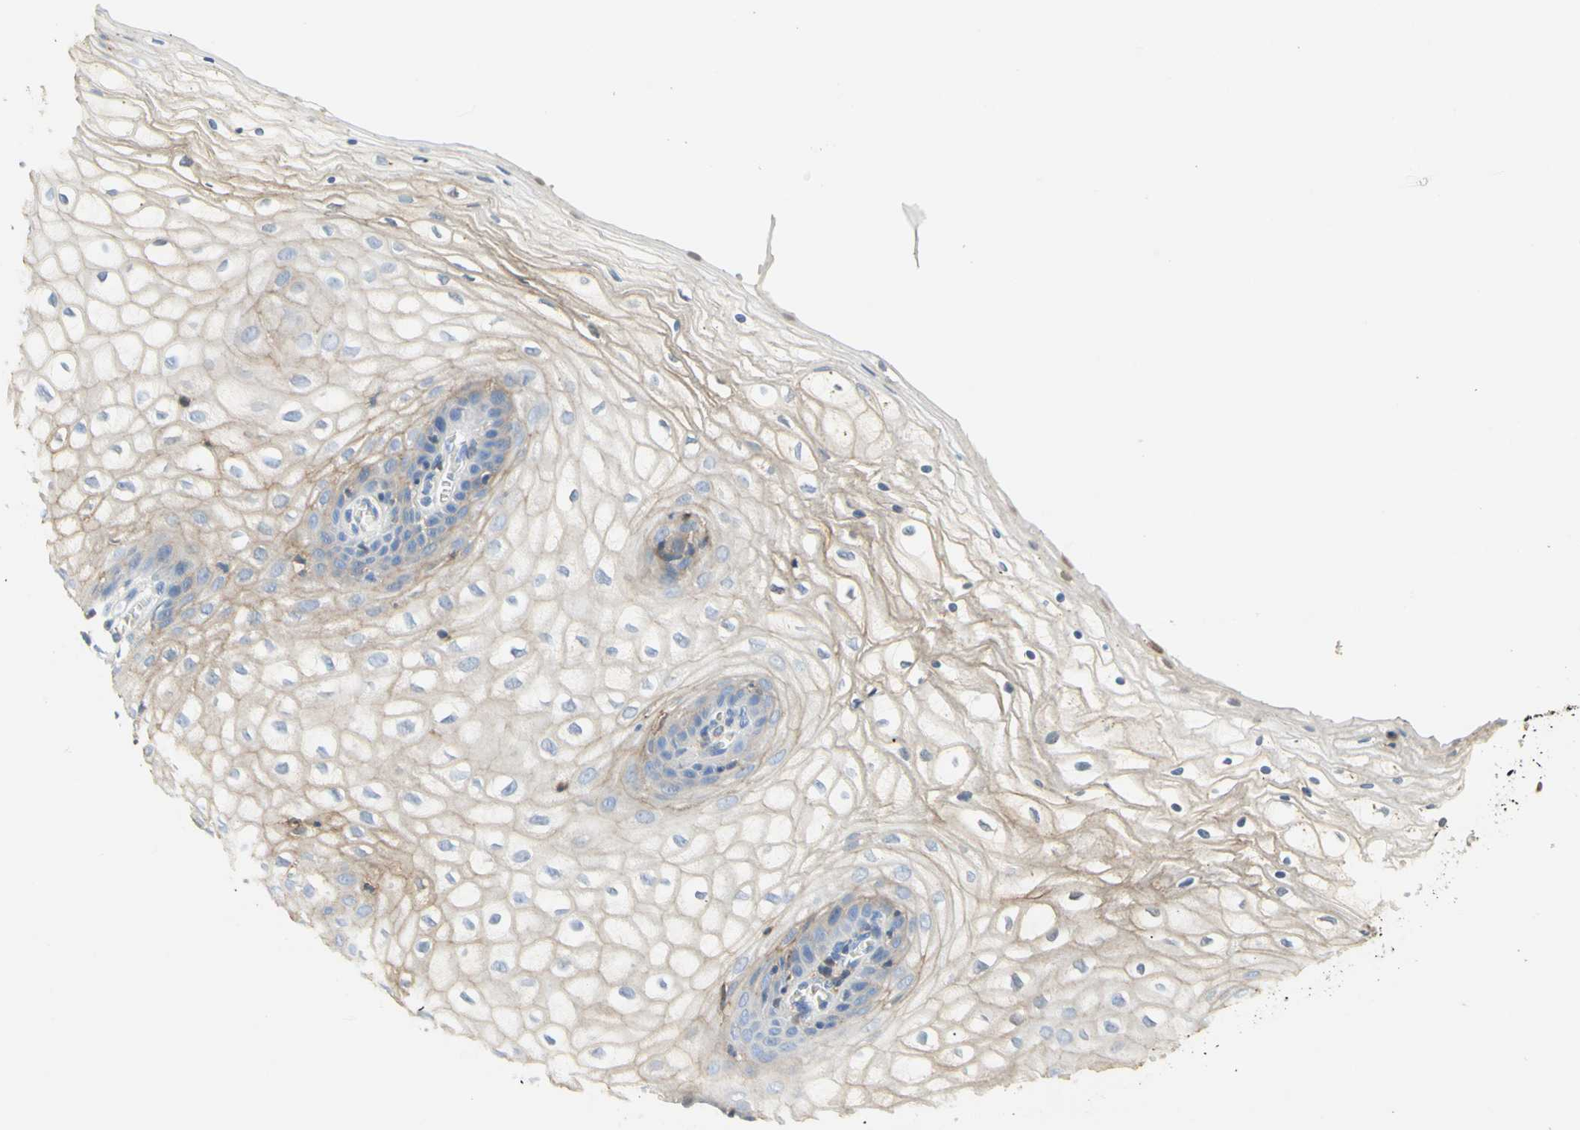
{"staining": {"intensity": "moderate", "quantity": ">75%", "location": "cytoplasmic/membranous"}, "tissue": "vagina", "cell_type": "Squamous epithelial cells", "image_type": "normal", "snomed": [{"axis": "morphology", "description": "Normal tissue, NOS"}, {"axis": "topography", "description": "Vagina"}], "caption": "Immunohistochemical staining of benign vagina shows >75% levels of moderate cytoplasmic/membranous protein expression in approximately >75% of squamous epithelial cells.", "gene": "NECTIN4", "patient": {"sex": "female", "age": 34}}